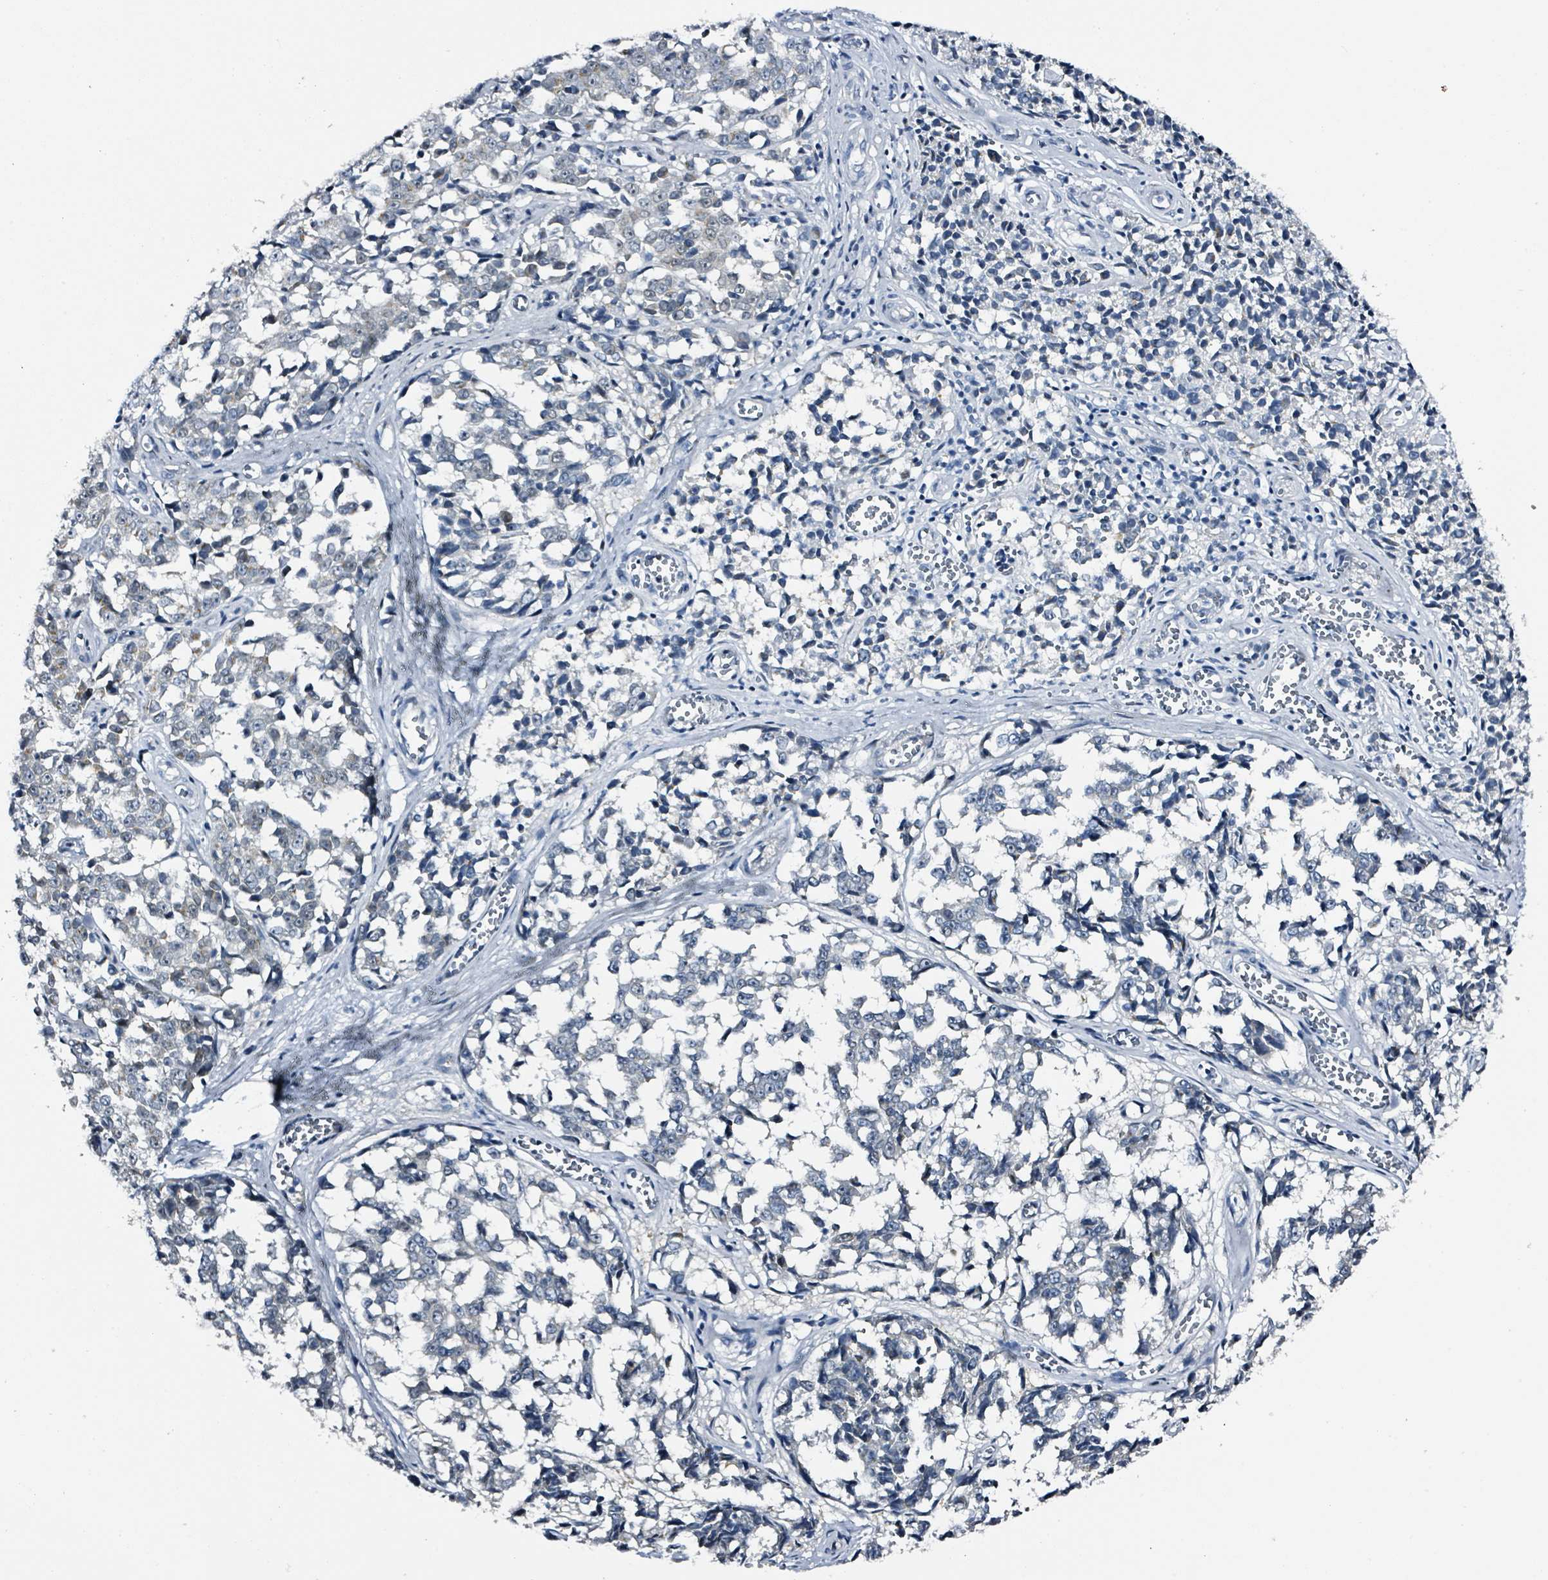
{"staining": {"intensity": "negative", "quantity": "none", "location": "none"}, "tissue": "melanoma", "cell_type": "Tumor cells", "image_type": "cancer", "snomed": [{"axis": "morphology", "description": "Malignant melanoma, NOS"}, {"axis": "topography", "description": "Skin"}], "caption": "The histopathology image shows no significant staining in tumor cells of malignant melanoma.", "gene": "B3GAT3", "patient": {"sex": "female", "age": 64}}